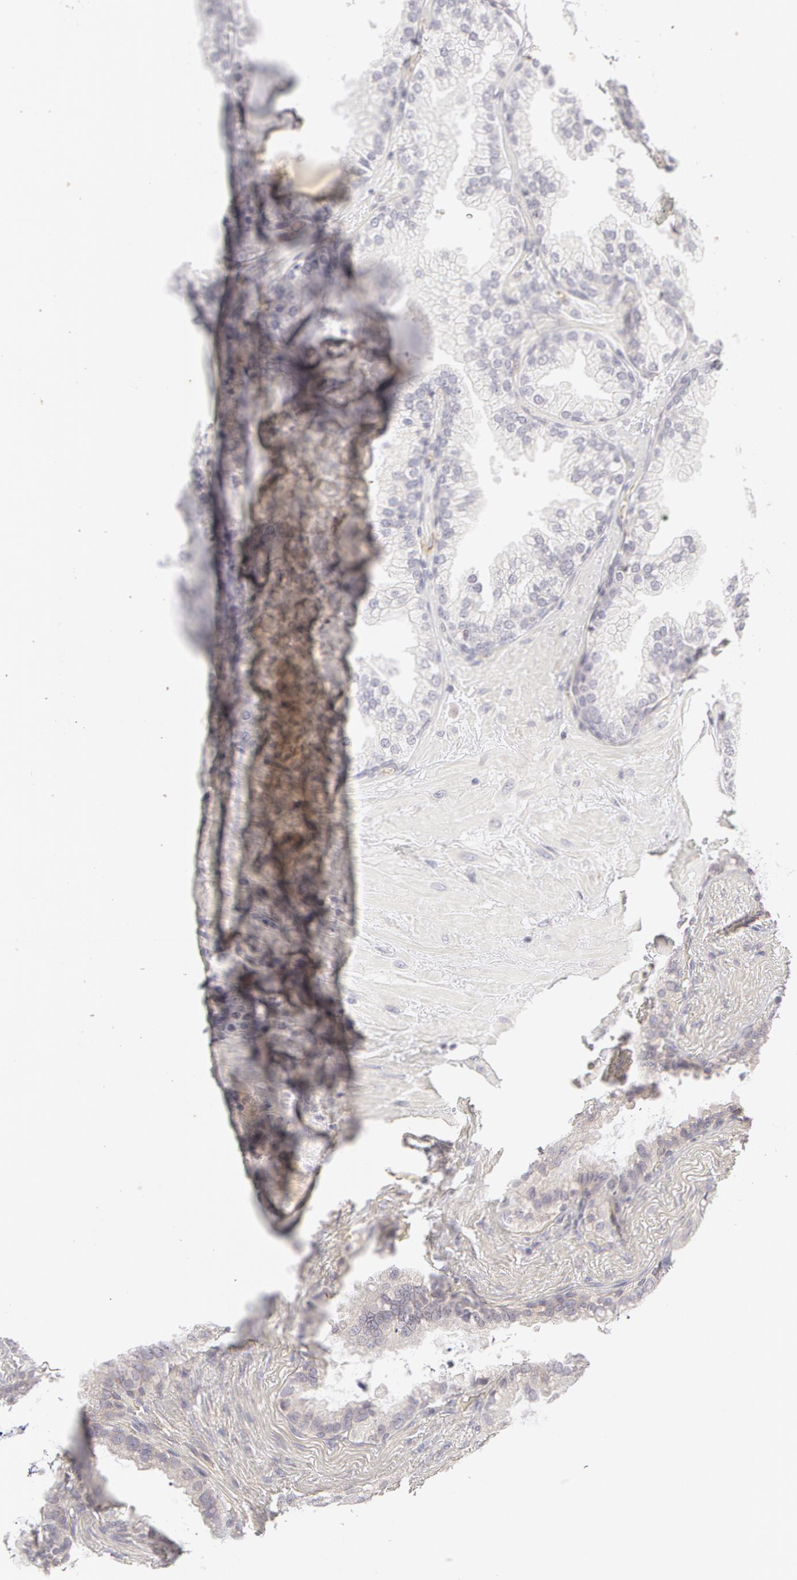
{"staining": {"intensity": "negative", "quantity": "none", "location": "none"}, "tissue": "prostate", "cell_type": "Glandular cells", "image_type": "normal", "snomed": [{"axis": "morphology", "description": "Normal tissue, NOS"}, {"axis": "topography", "description": "Prostate"}], "caption": "Micrograph shows no significant protein expression in glandular cells of normal prostate.", "gene": "ABCB1", "patient": {"sex": "male", "age": 51}}